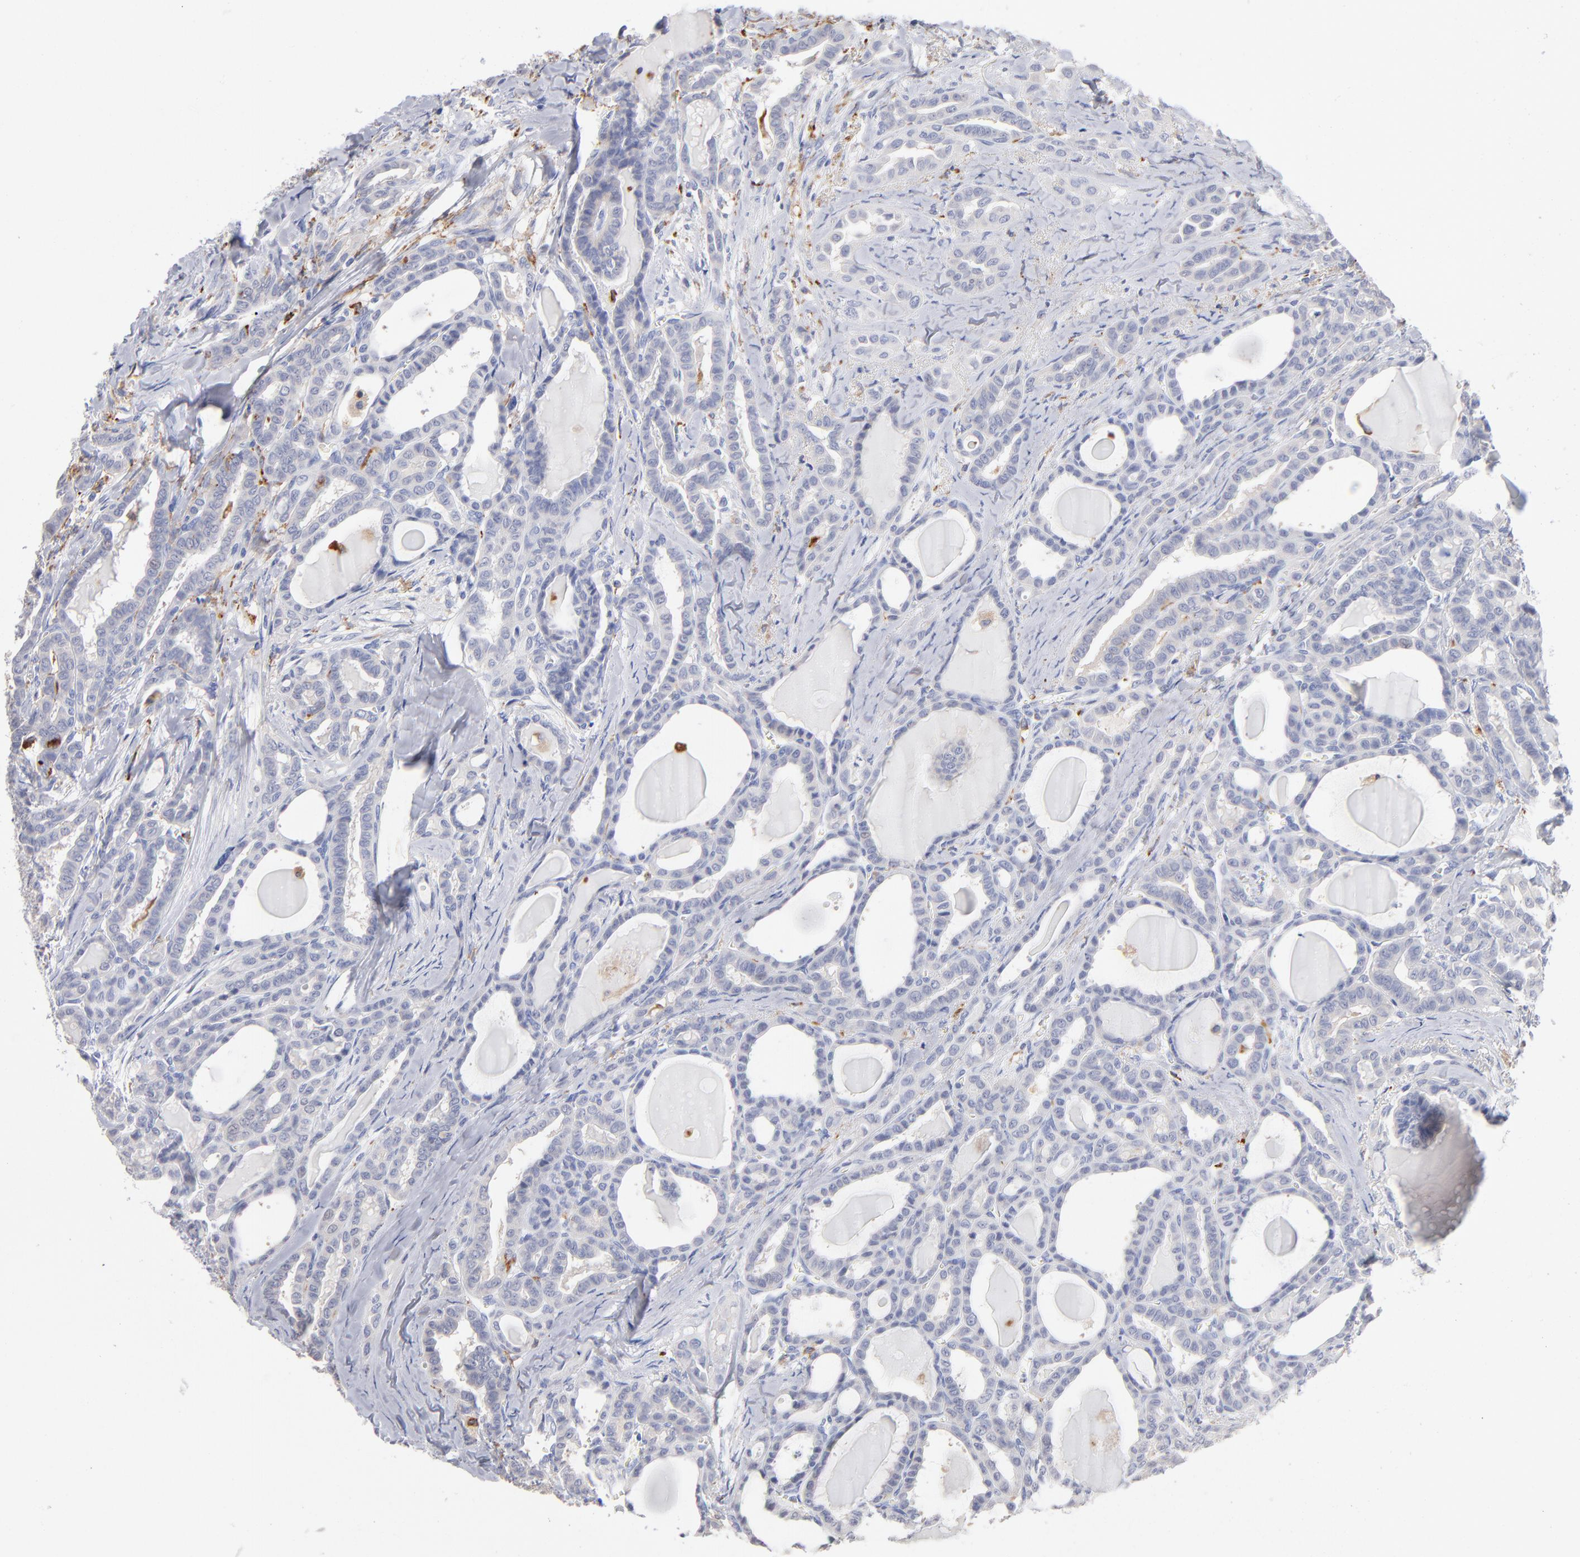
{"staining": {"intensity": "negative", "quantity": "none", "location": "none"}, "tissue": "thyroid cancer", "cell_type": "Tumor cells", "image_type": "cancer", "snomed": [{"axis": "morphology", "description": "Carcinoma, NOS"}, {"axis": "topography", "description": "Thyroid gland"}], "caption": "Tumor cells are negative for protein expression in human thyroid cancer (carcinoma).", "gene": "CD180", "patient": {"sex": "female", "age": 91}}